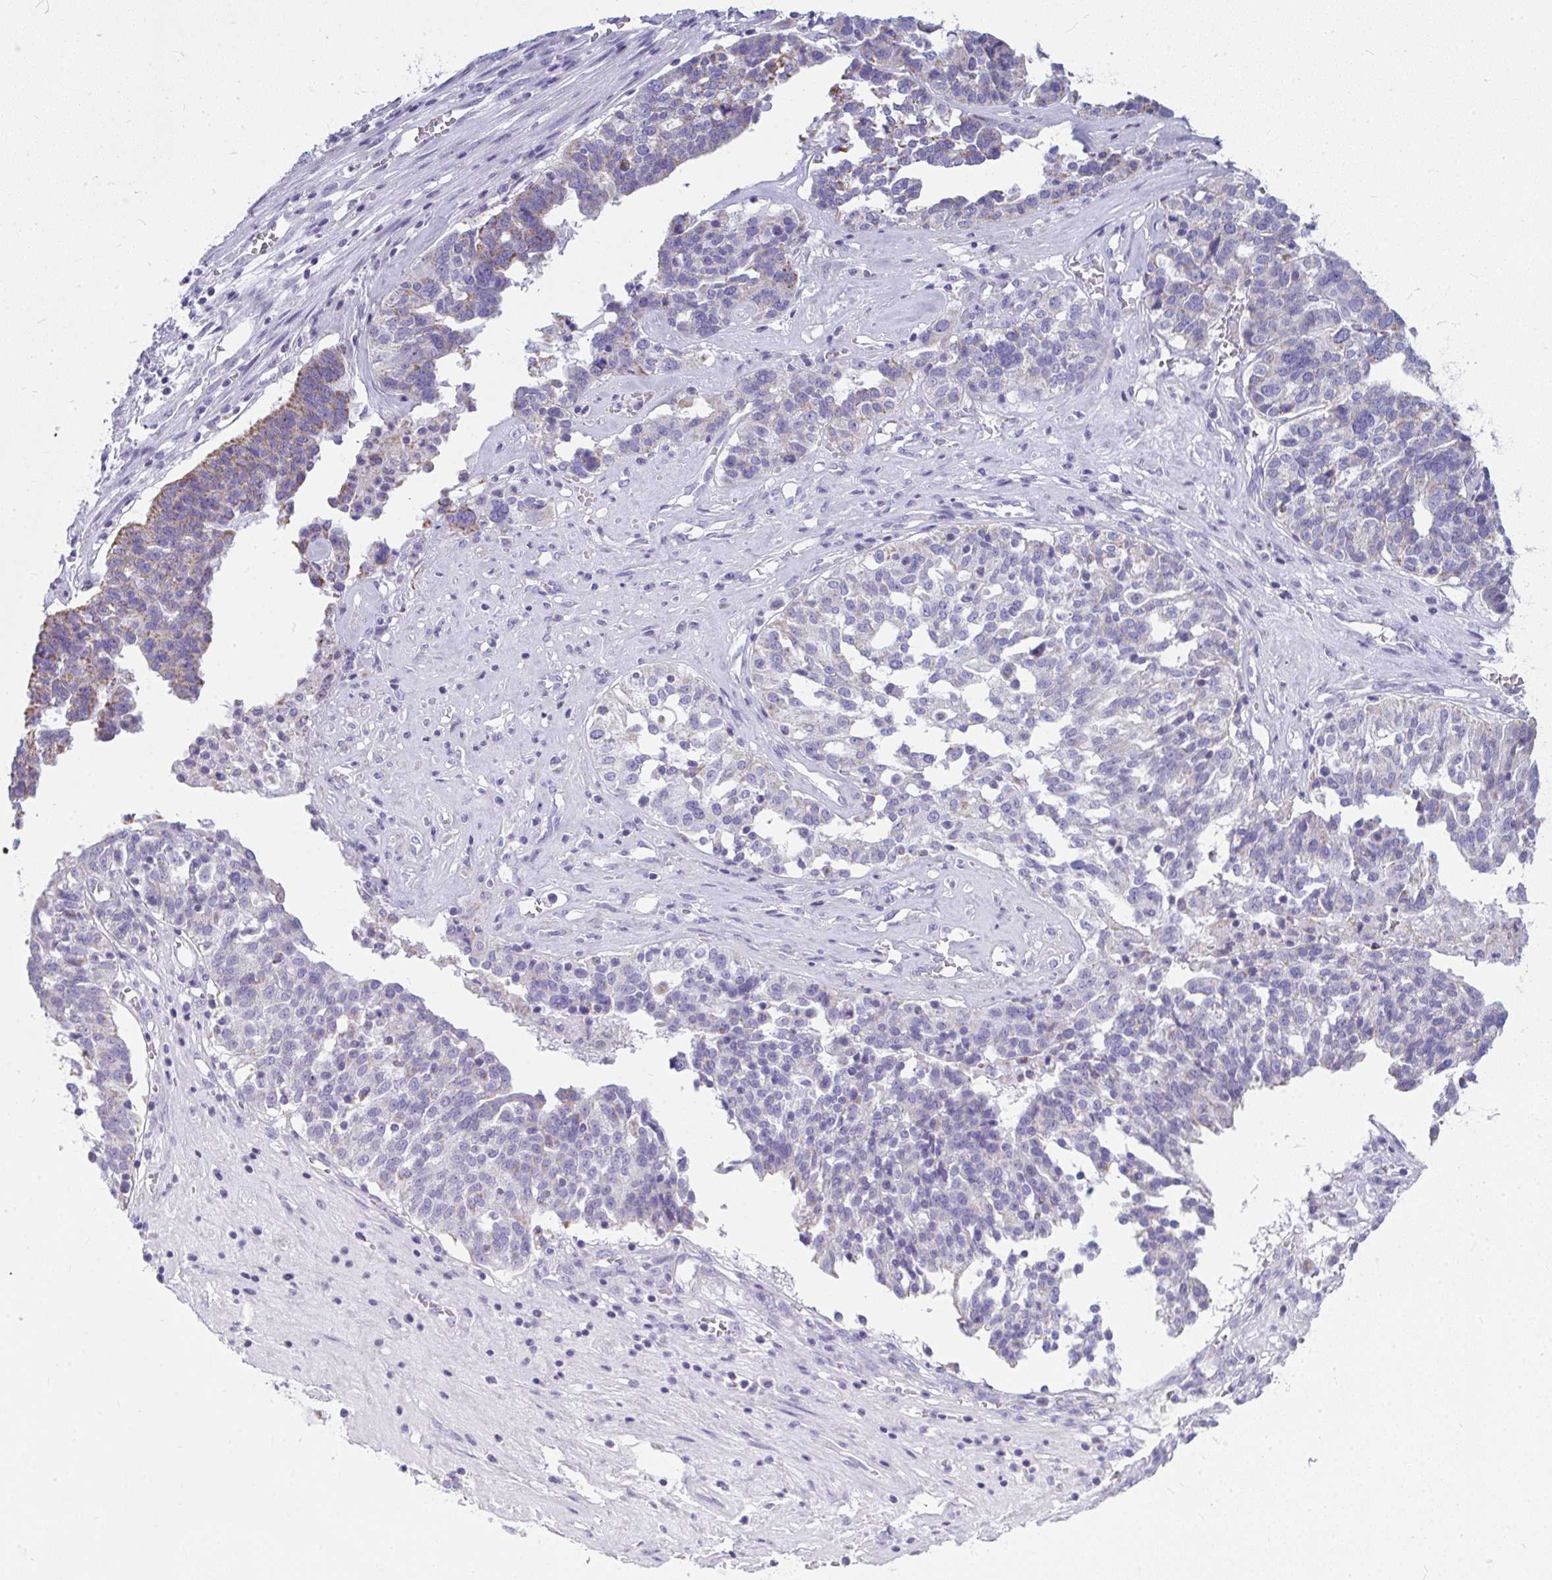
{"staining": {"intensity": "weak", "quantity": "<25%", "location": "cytoplasmic/membranous"}, "tissue": "ovarian cancer", "cell_type": "Tumor cells", "image_type": "cancer", "snomed": [{"axis": "morphology", "description": "Cystadenocarcinoma, serous, NOS"}, {"axis": "topography", "description": "Ovary"}], "caption": "Image shows no significant protein expression in tumor cells of ovarian serous cystadenocarcinoma.", "gene": "SLC6A1", "patient": {"sex": "female", "age": 59}}